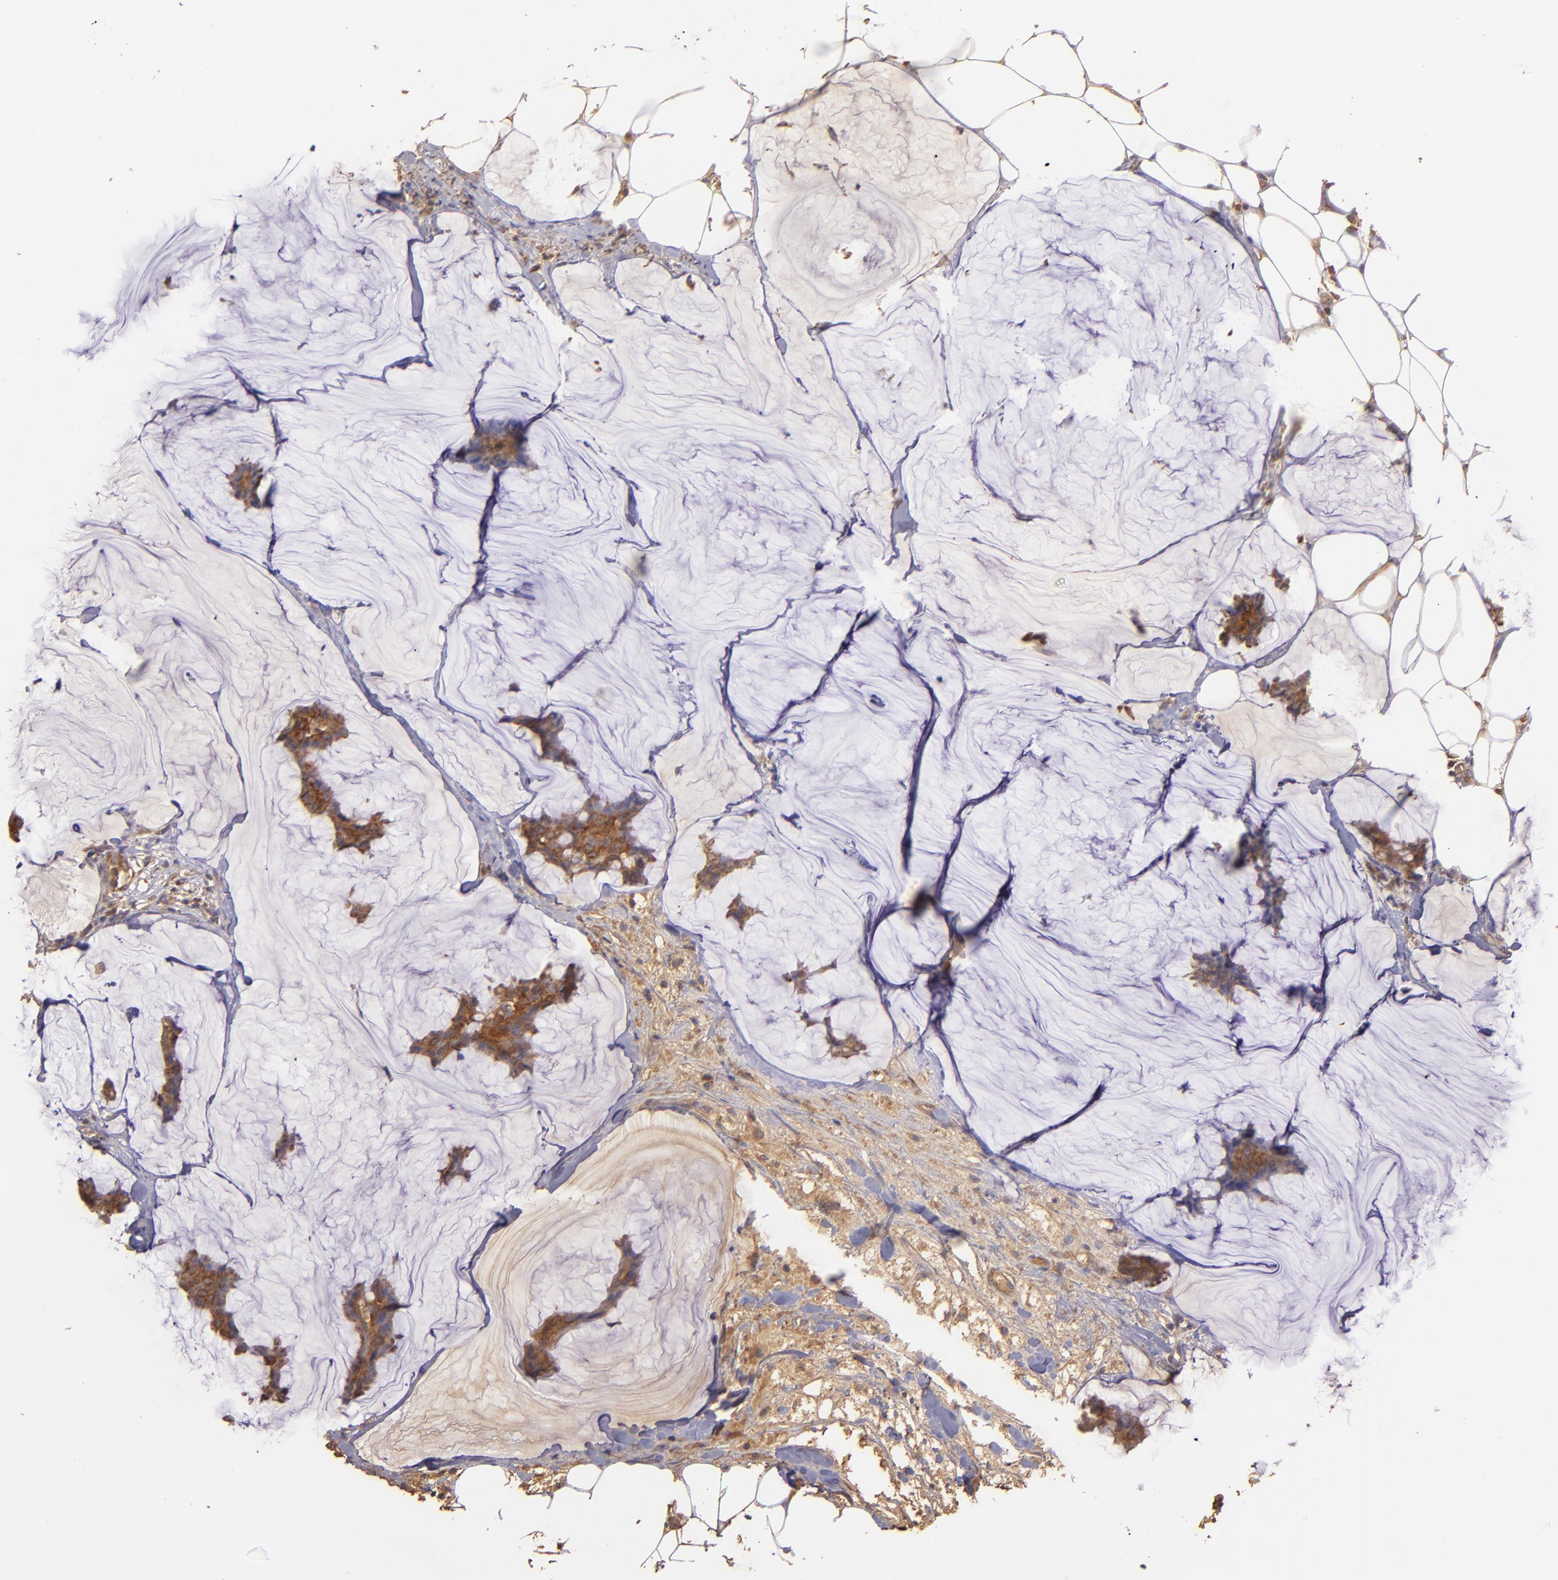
{"staining": {"intensity": "strong", "quantity": ">75%", "location": "cytoplasmic/membranous"}, "tissue": "breast cancer", "cell_type": "Tumor cells", "image_type": "cancer", "snomed": [{"axis": "morphology", "description": "Duct carcinoma"}, {"axis": "topography", "description": "Breast"}], "caption": "Immunohistochemical staining of breast cancer displays high levels of strong cytoplasmic/membranous protein expression in about >75% of tumor cells. The staining was performed using DAB, with brown indicating positive protein expression. Nuclei are stained blue with hematoxylin.", "gene": "ECE1", "patient": {"sex": "female", "age": 93}}